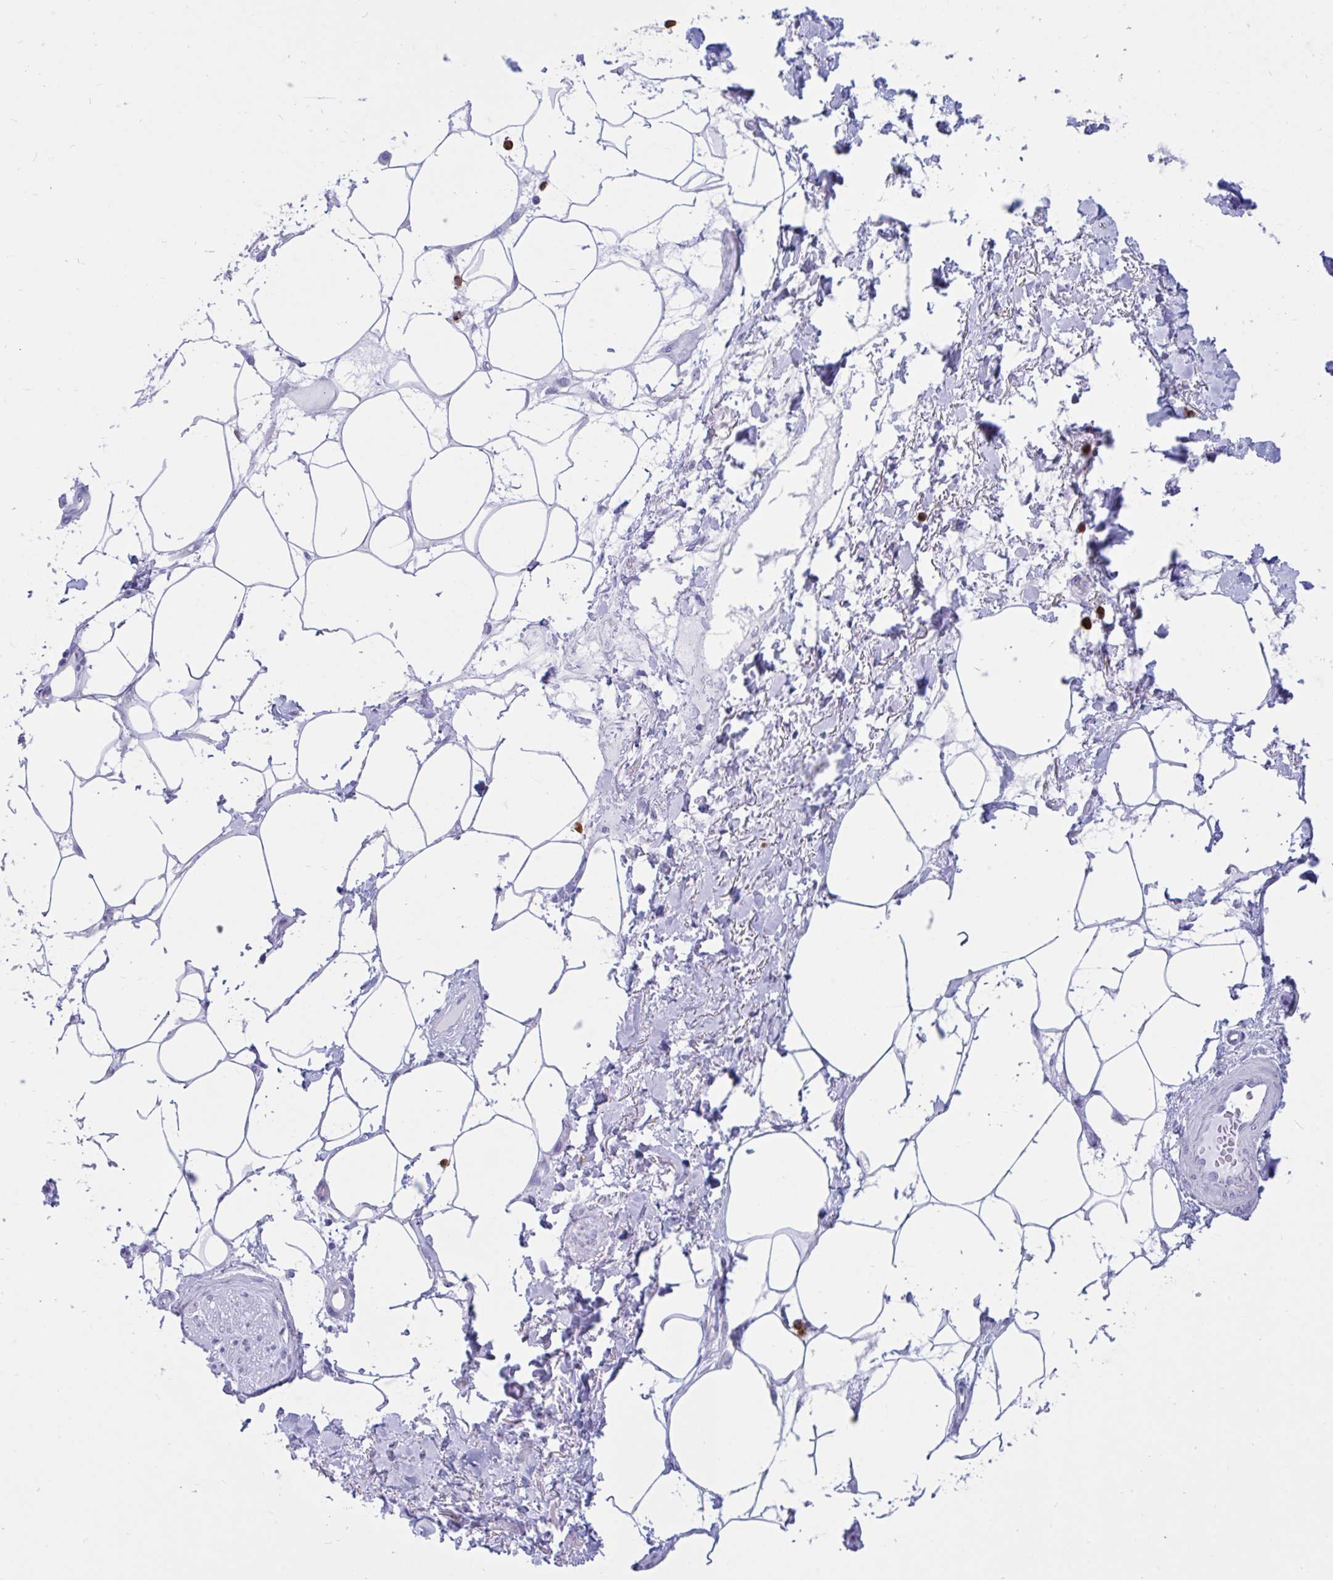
{"staining": {"intensity": "negative", "quantity": "none", "location": "none"}, "tissue": "adipose tissue", "cell_type": "Adipocytes", "image_type": "normal", "snomed": [{"axis": "morphology", "description": "Normal tissue, NOS"}, {"axis": "topography", "description": "Vagina"}, {"axis": "topography", "description": "Peripheral nerve tissue"}], "caption": "A micrograph of human adipose tissue is negative for staining in adipocytes. (Brightfield microscopy of DAB (3,3'-diaminobenzidine) IHC at high magnification).", "gene": "RNASE3", "patient": {"sex": "female", "age": 71}}